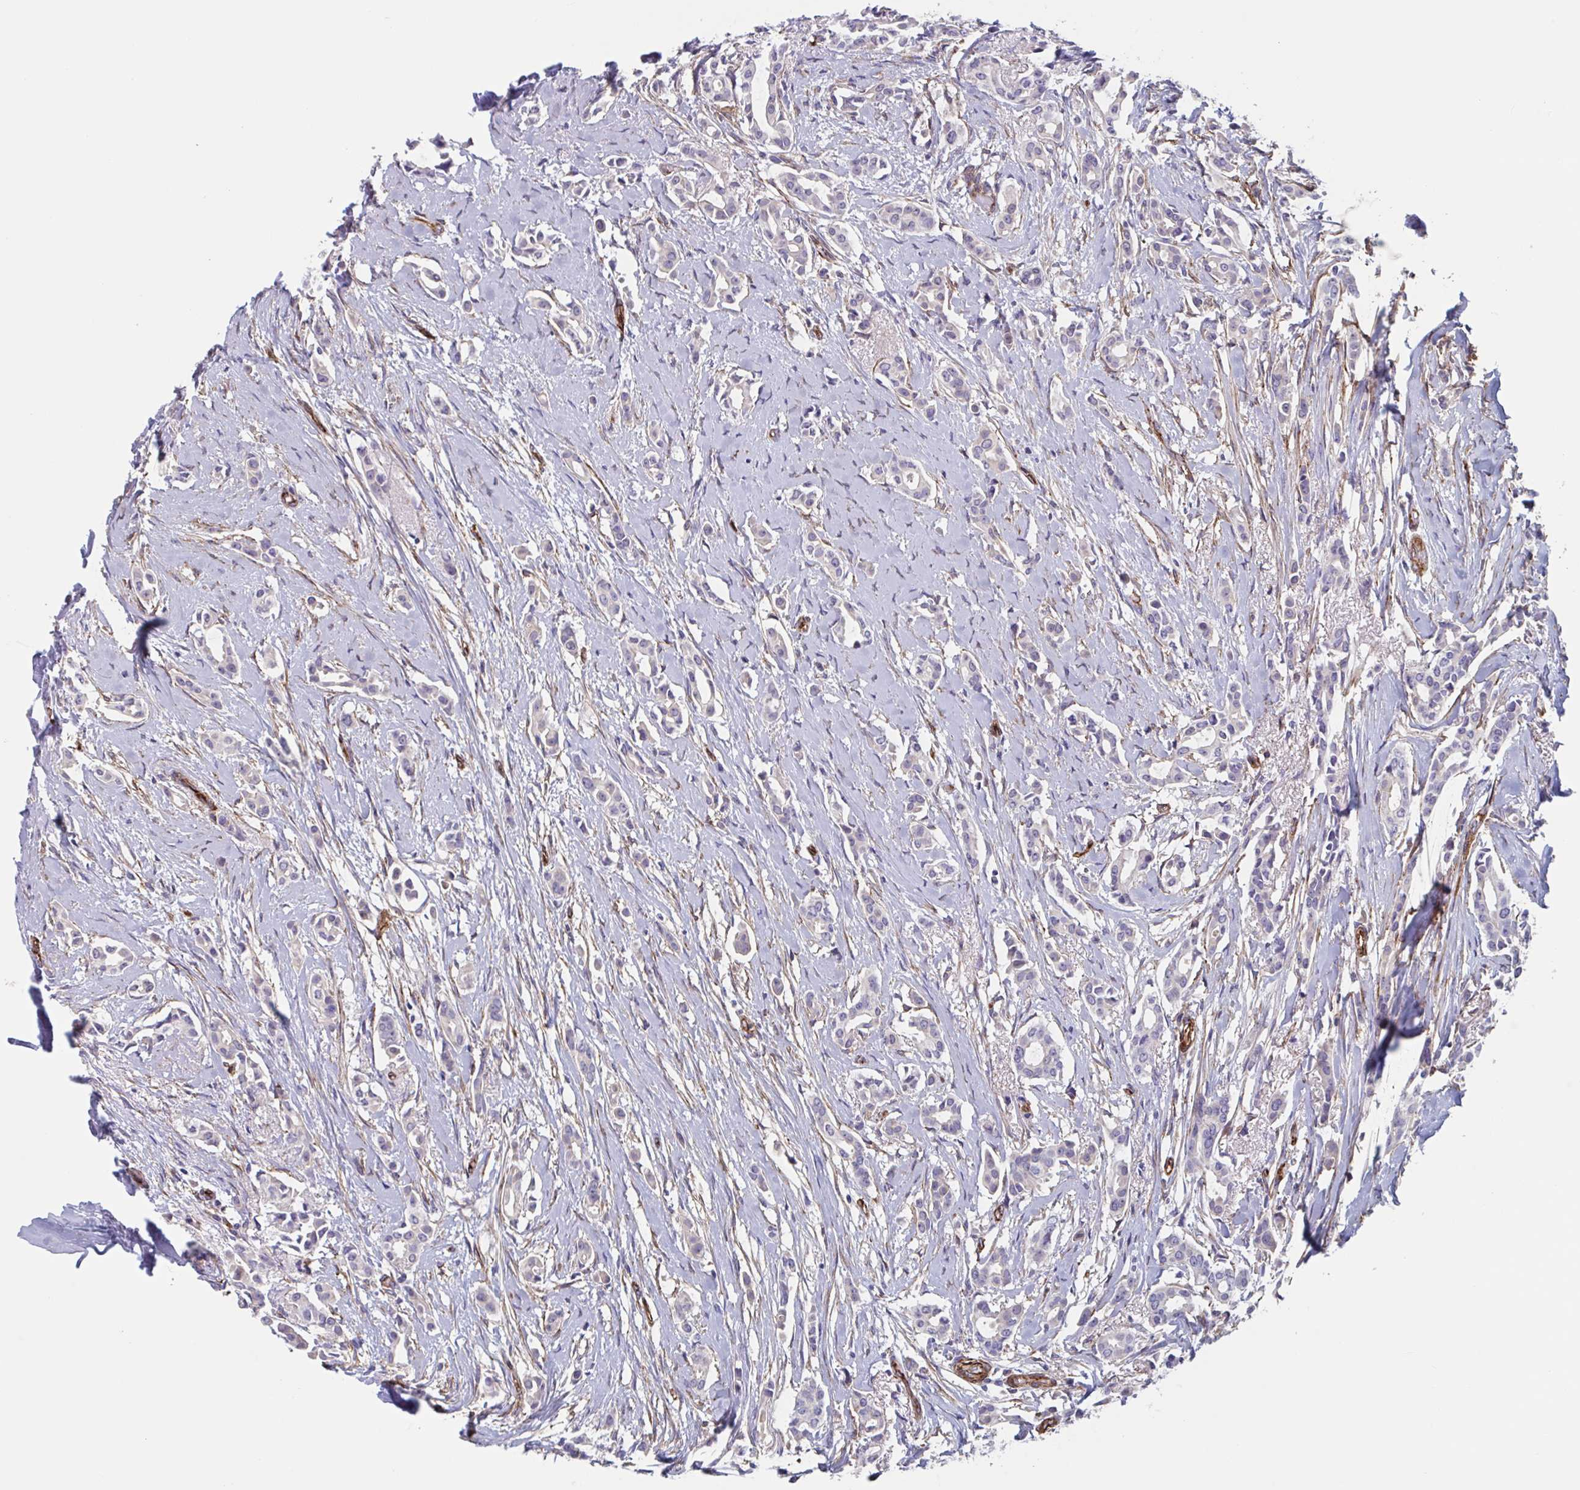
{"staining": {"intensity": "negative", "quantity": "none", "location": "none"}, "tissue": "breast cancer", "cell_type": "Tumor cells", "image_type": "cancer", "snomed": [{"axis": "morphology", "description": "Duct carcinoma"}, {"axis": "topography", "description": "Breast"}], "caption": "The photomicrograph shows no staining of tumor cells in breast cancer. The staining was performed using DAB (3,3'-diaminobenzidine) to visualize the protein expression in brown, while the nuclei were stained in blue with hematoxylin (Magnification: 20x).", "gene": "CITED4", "patient": {"sex": "female", "age": 64}}